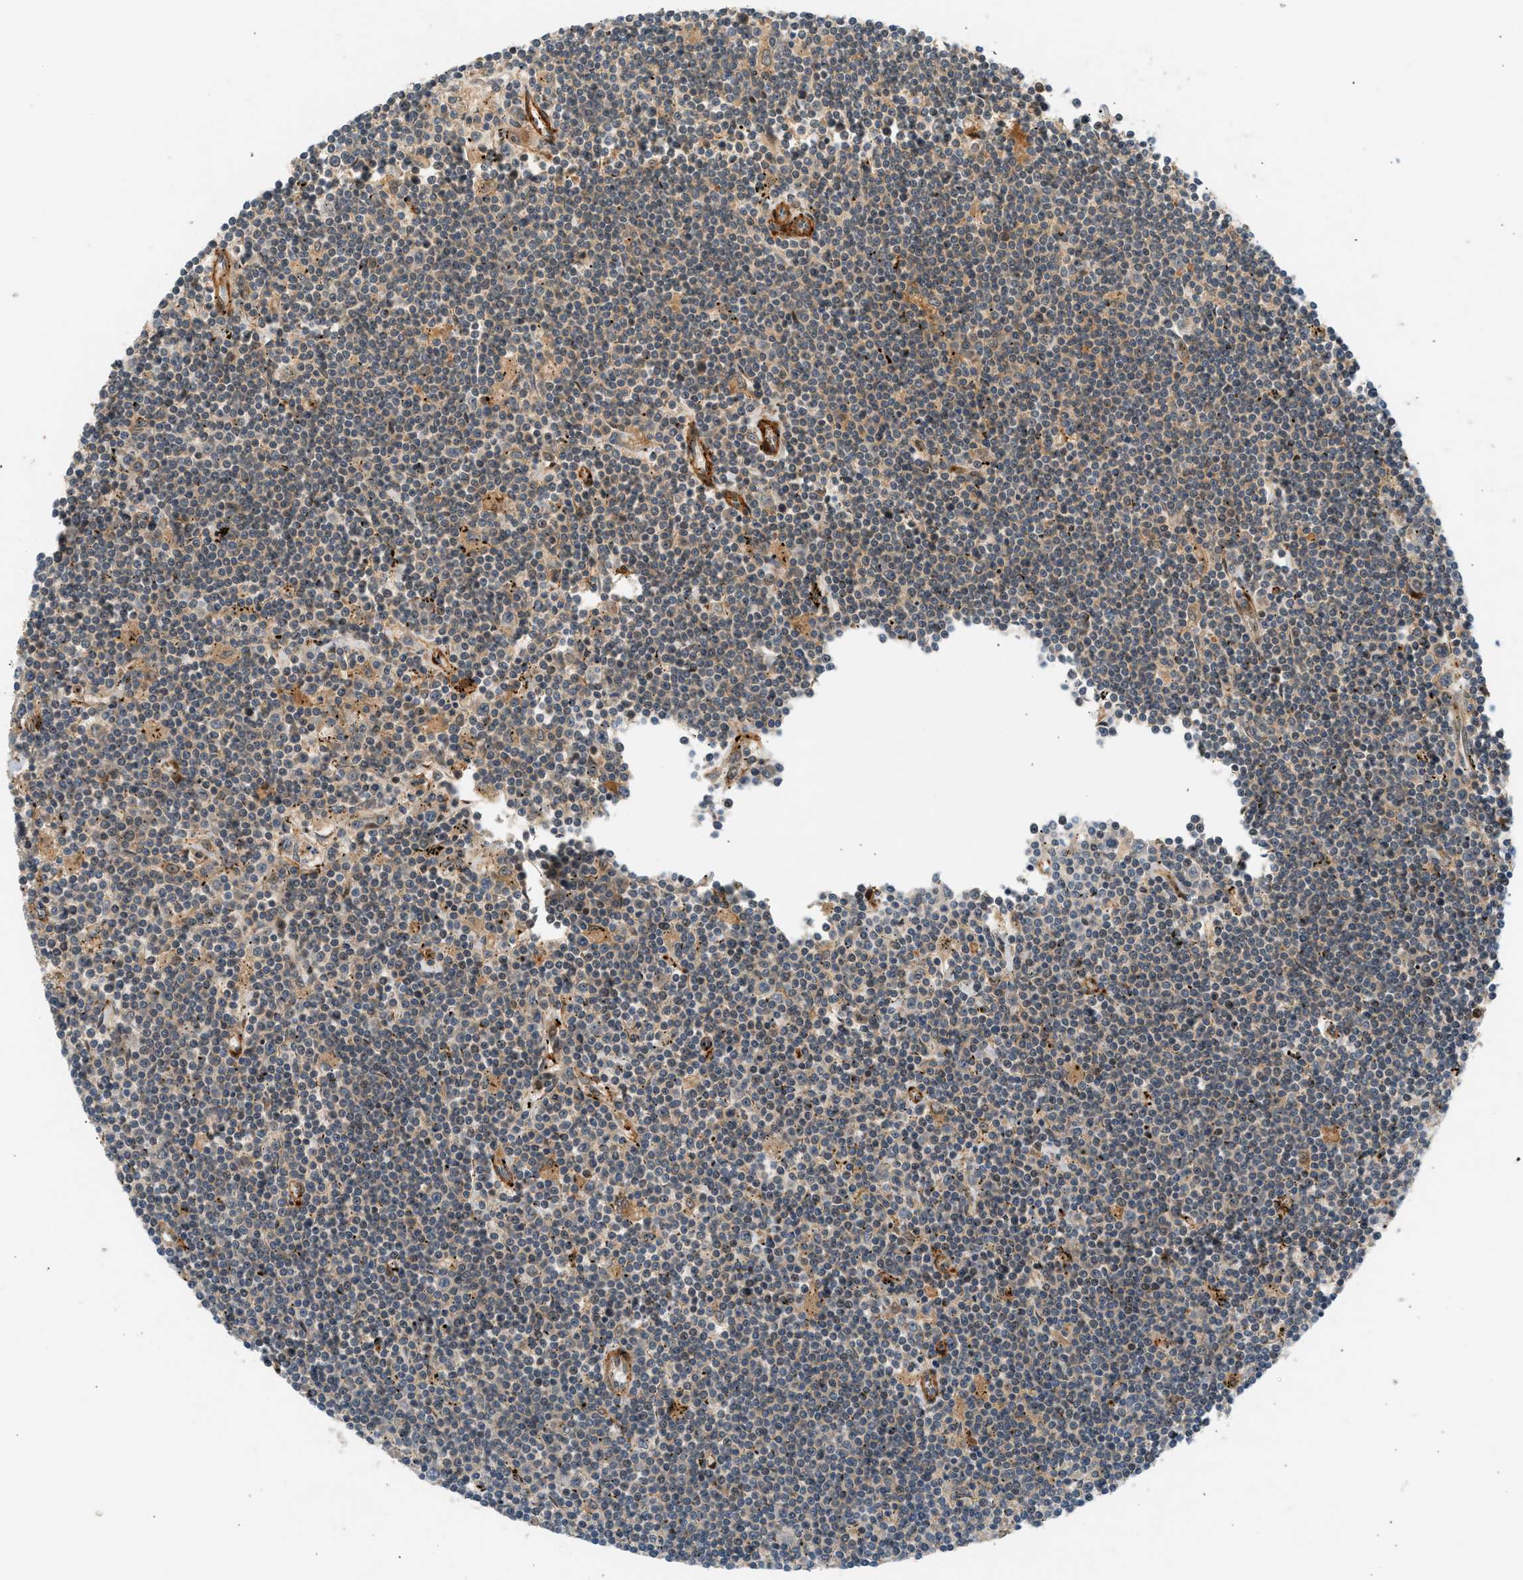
{"staining": {"intensity": "weak", "quantity": ">75%", "location": "cytoplasmic/membranous"}, "tissue": "lymphoma", "cell_type": "Tumor cells", "image_type": "cancer", "snomed": [{"axis": "morphology", "description": "Malignant lymphoma, non-Hodgkin's type, Low grade"}, {"axis": "topography", "description": "Spleen"}], "caption": "A brown stain highlights weak cytoplasmic/membranous expression of a protein in lymphoma tumor cells.", "gene": "EDNRA", "patient": {"sex": "male", "age": 76}}